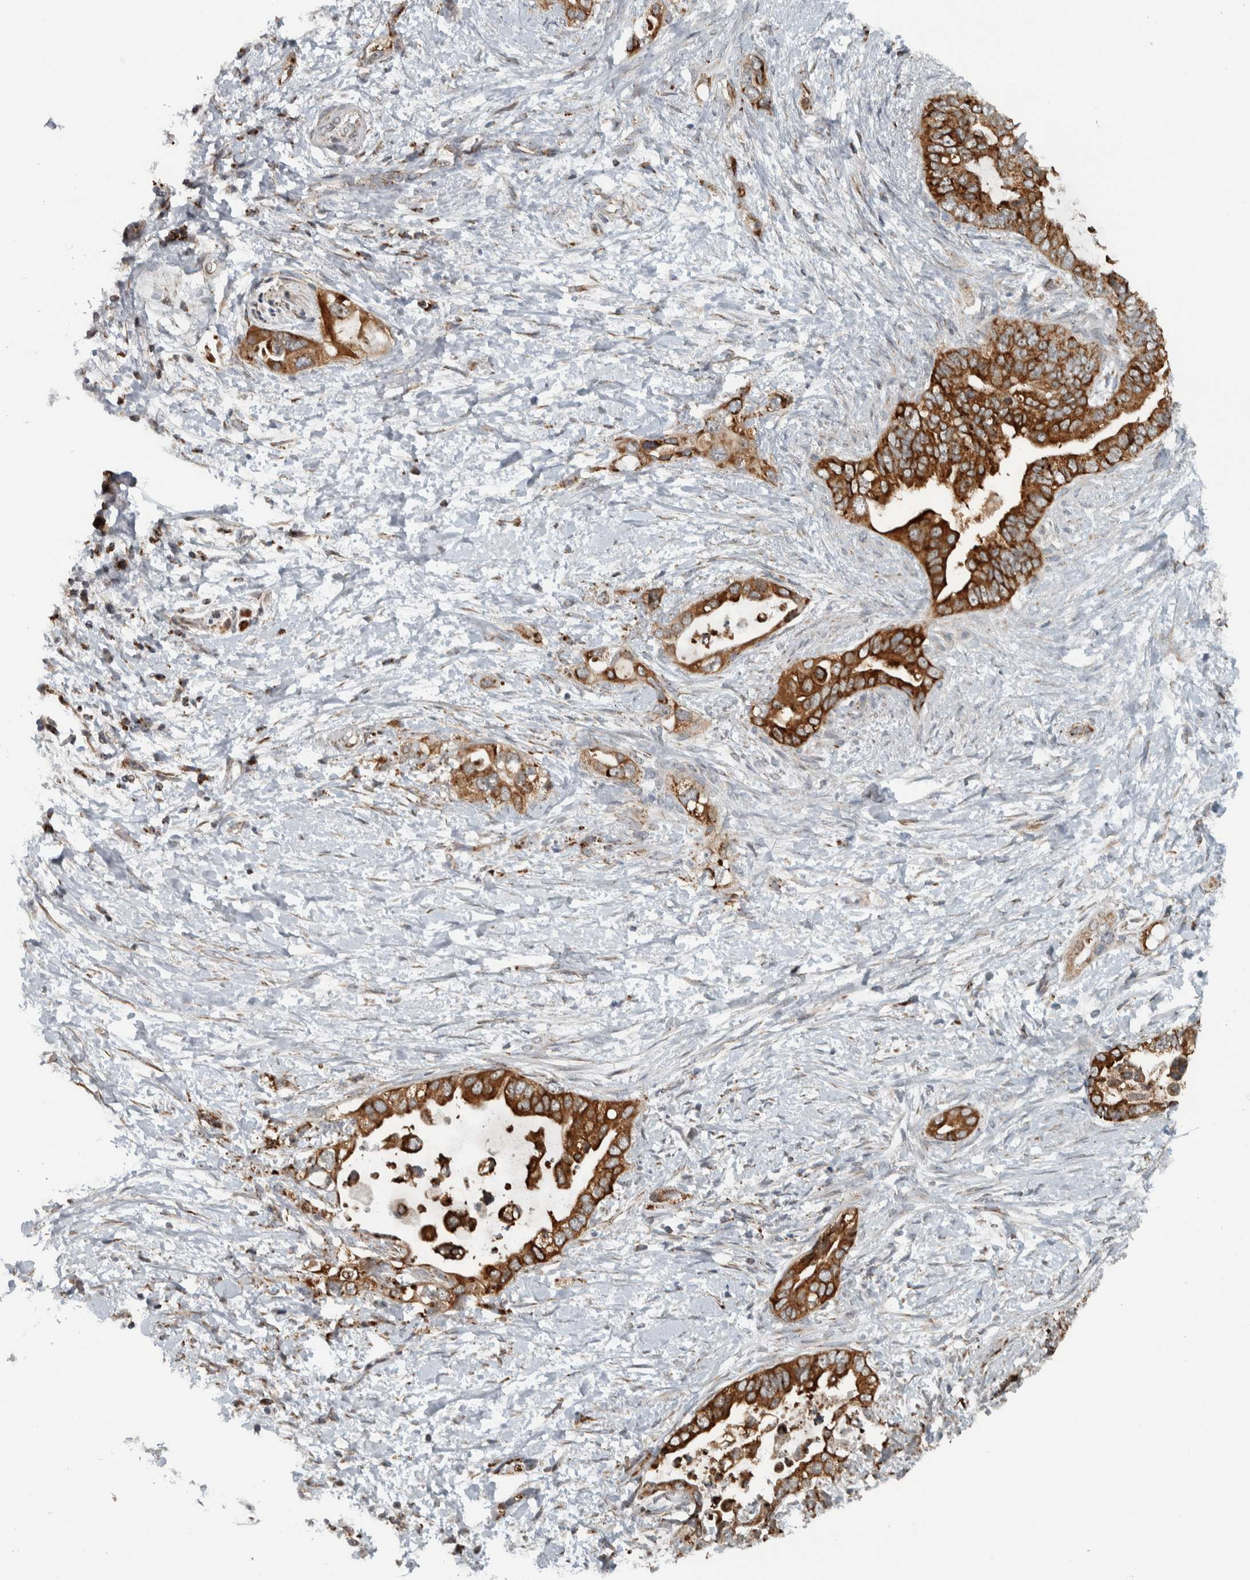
{"staining": {"intensity": "strong", "quantity": ">75%", "location": "cytoplasmic/membranous"}, "tissue": "pancreatic cancer", "cell_type": "Tumor cells", "image_type": "cancer", "snomed": [{"axis": "morphology", "description": "Adenocarcinoma, NOS"}, {"axis": "topography", "description": "Pancreas"}], "caption": "Approximately >75% of tumor cells in adenocarcinoma (pancreatic) demonstrate strong cytoplasmic/membranous protein positivity as visualized by brown immunohistochemical staining.", "gene": "PPM1K", "patient": {"sex": "female", "age": 56}}